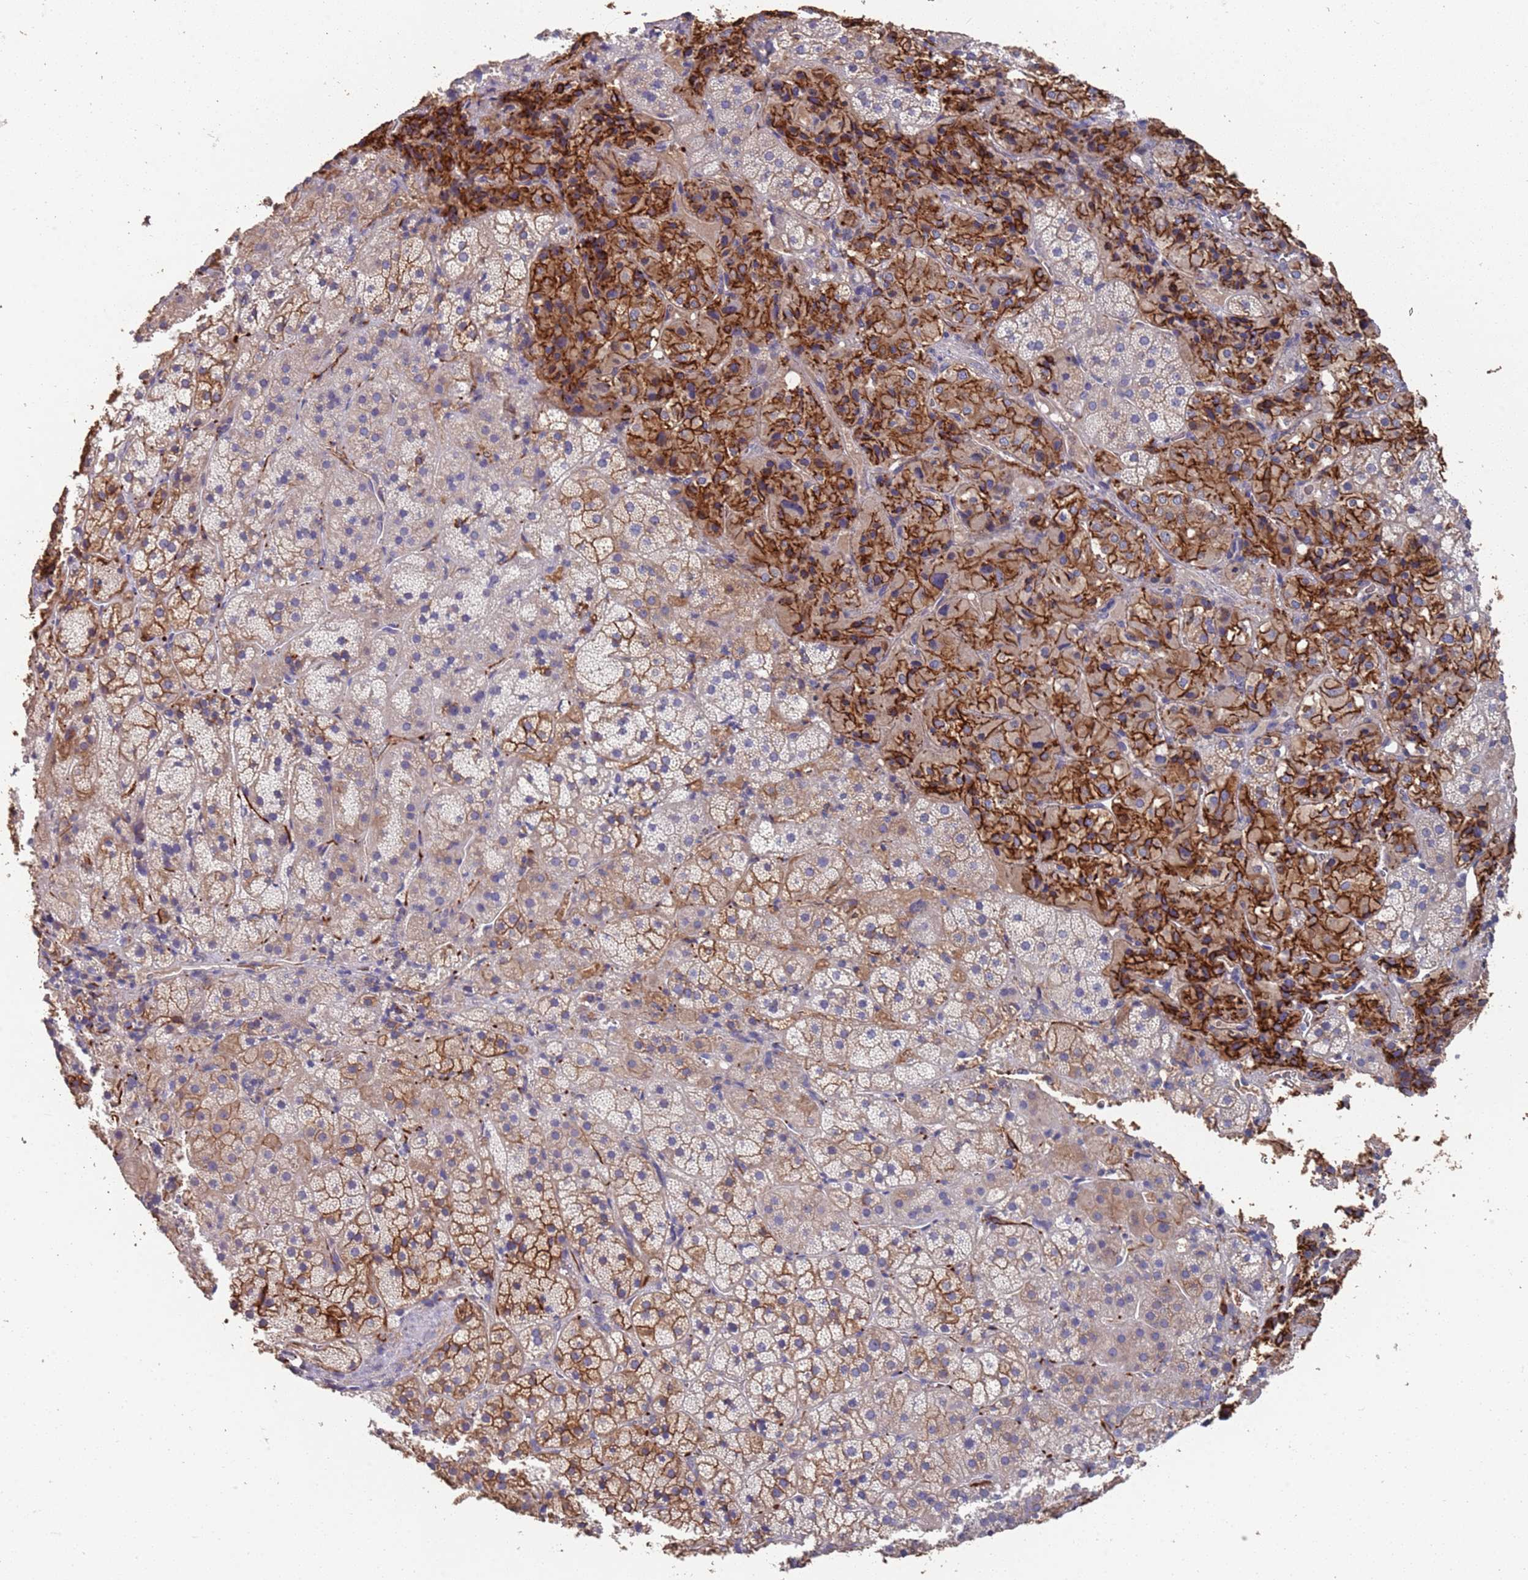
{"staining": {"intensity": "strong", "quantity": "25%-75%", "location": "cytoplasmic/membranous"}, "tissue": "adrenal gland", "cell_type": "Glandular cells", "image_type": "normal", "snomed": [{"axis": "morphology", "description": "Normal tissue, NOS"}, {"axis": "topography", "description": "Adrenal gland"}], "caption": "Immunohistochemical staining of unremarkable human adrenal gland displays high levels of strong cytoplasmic/membranous staining in about 25%-75% of glandular cells.", "gene": "ANK2", "patient": {"sex": "female", "age": 44}}